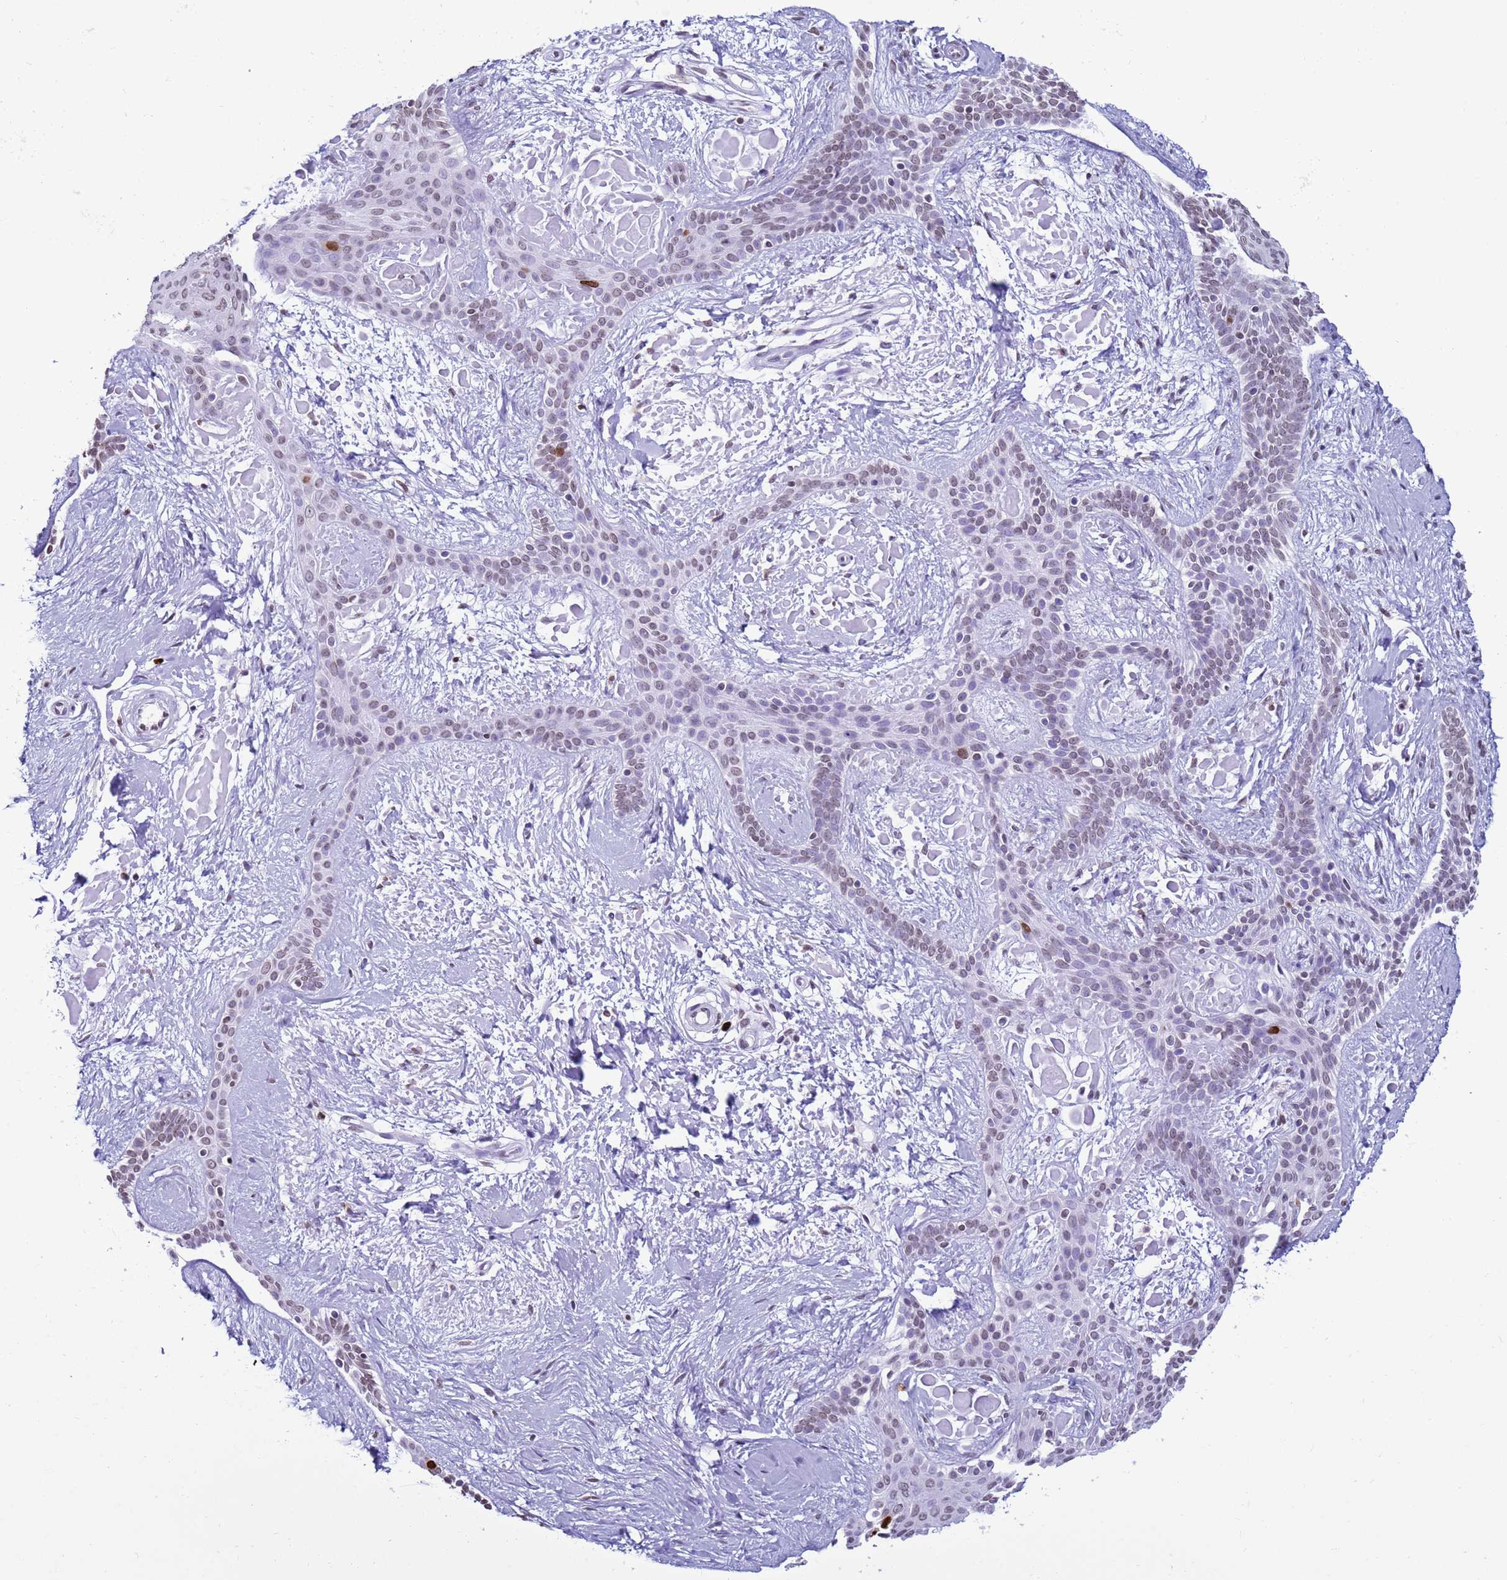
{"staining": {"intensity": "strong", "quantity": "<25%", "location": "nuclear"}, "tissue": "skin cancer", "cell_type": "Tumor cells", "image_type": "cancer", "snomed": [{"axis": "morphology", "description": "Basal cell carcinoma"}, {"axis": "topography", "description": "Skin"}], "caption": "DAB immunohistochemical staining of skin cancer demonstrates strong nuclear protein positivity in about <25% of tumor cells.", "gene": "H4C8", "patient": {"sex": "male", "age": 78}}